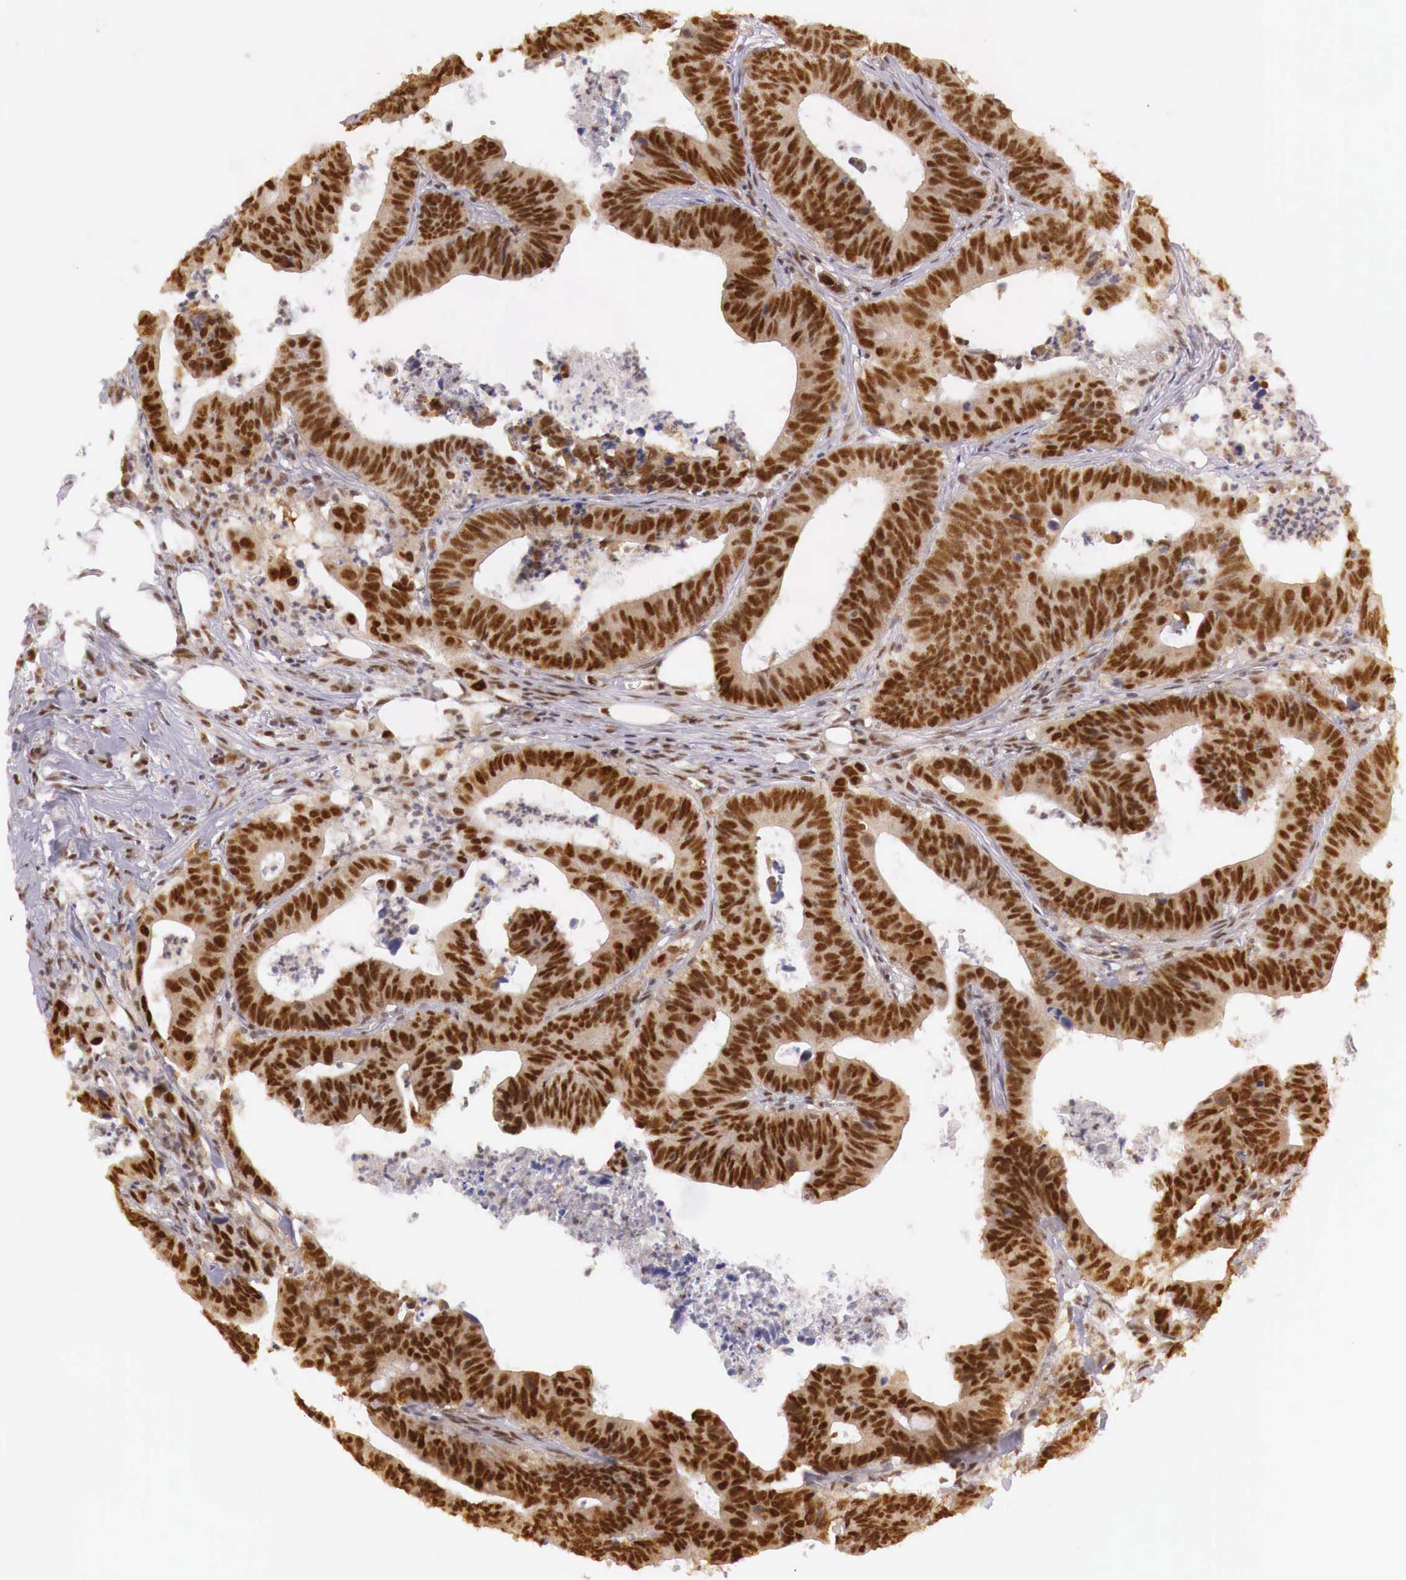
{"staining": {"intensity": "strong", "quantity": ">75%", "location": "cytoplasmic/membranous,nuclear"}, "tissue": "colorectal cancer", "cell_type": "Tumor cells", "image_type": "cancer", "snomed": [{"axis": "morphology", "description": "Adenocarcinoma, NOS"}, {"axis": "topography", "description": "Colon"}], "caption": "Brown immunohistochemical staining in human colorectal cancer shows strong cytoplasmic/membranous and nuclear positivity in approximately >75% of tumor cells.", "gene": "GPKOW", "patient": {"sex": "female", "age": 76}}